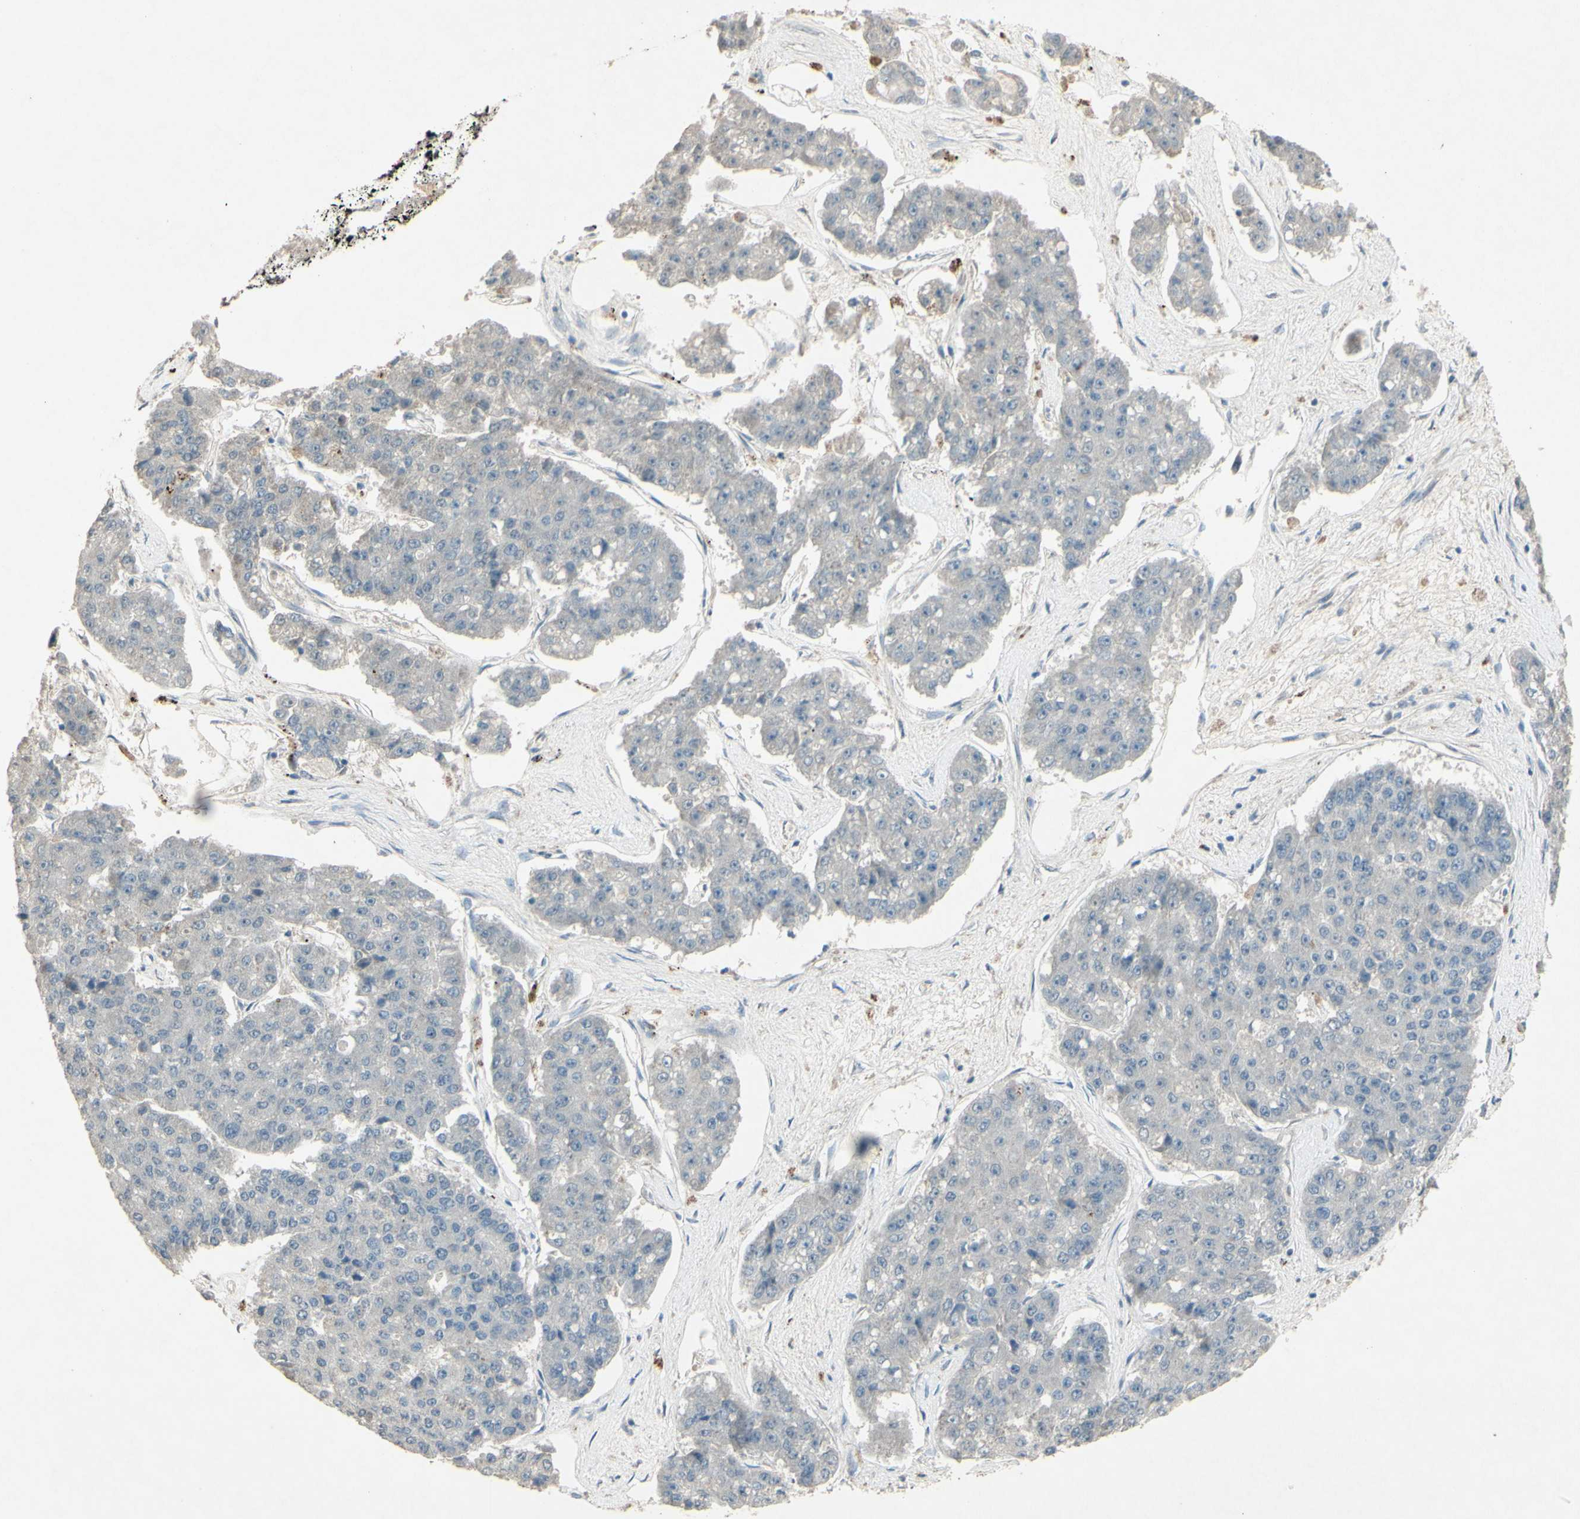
{"staining": {"intensity": "negative", "quantity": "none", "location": "none"}, "tissue": "pancreatic cancer", "cell_type": "Tumor cells", "image_type": "cancer", "snomed": [{"axis": "morphology", "description": "Adenocarcinoma, NOS"}, {"axis": "topography", "description": "Pancreas"}], "caption": "Tumor cells show no significant protein positivity in pancreatic adenocarcinoma. Brightfield microscopy of immunohistochemistry (IHC) stained with DAB (3,3'-diaminobenzidine) (brown) and hematoxylin (blue), captured at high magnification.", "gene": "TIMM21", "patient": {"sex": "male", "age": 50}}